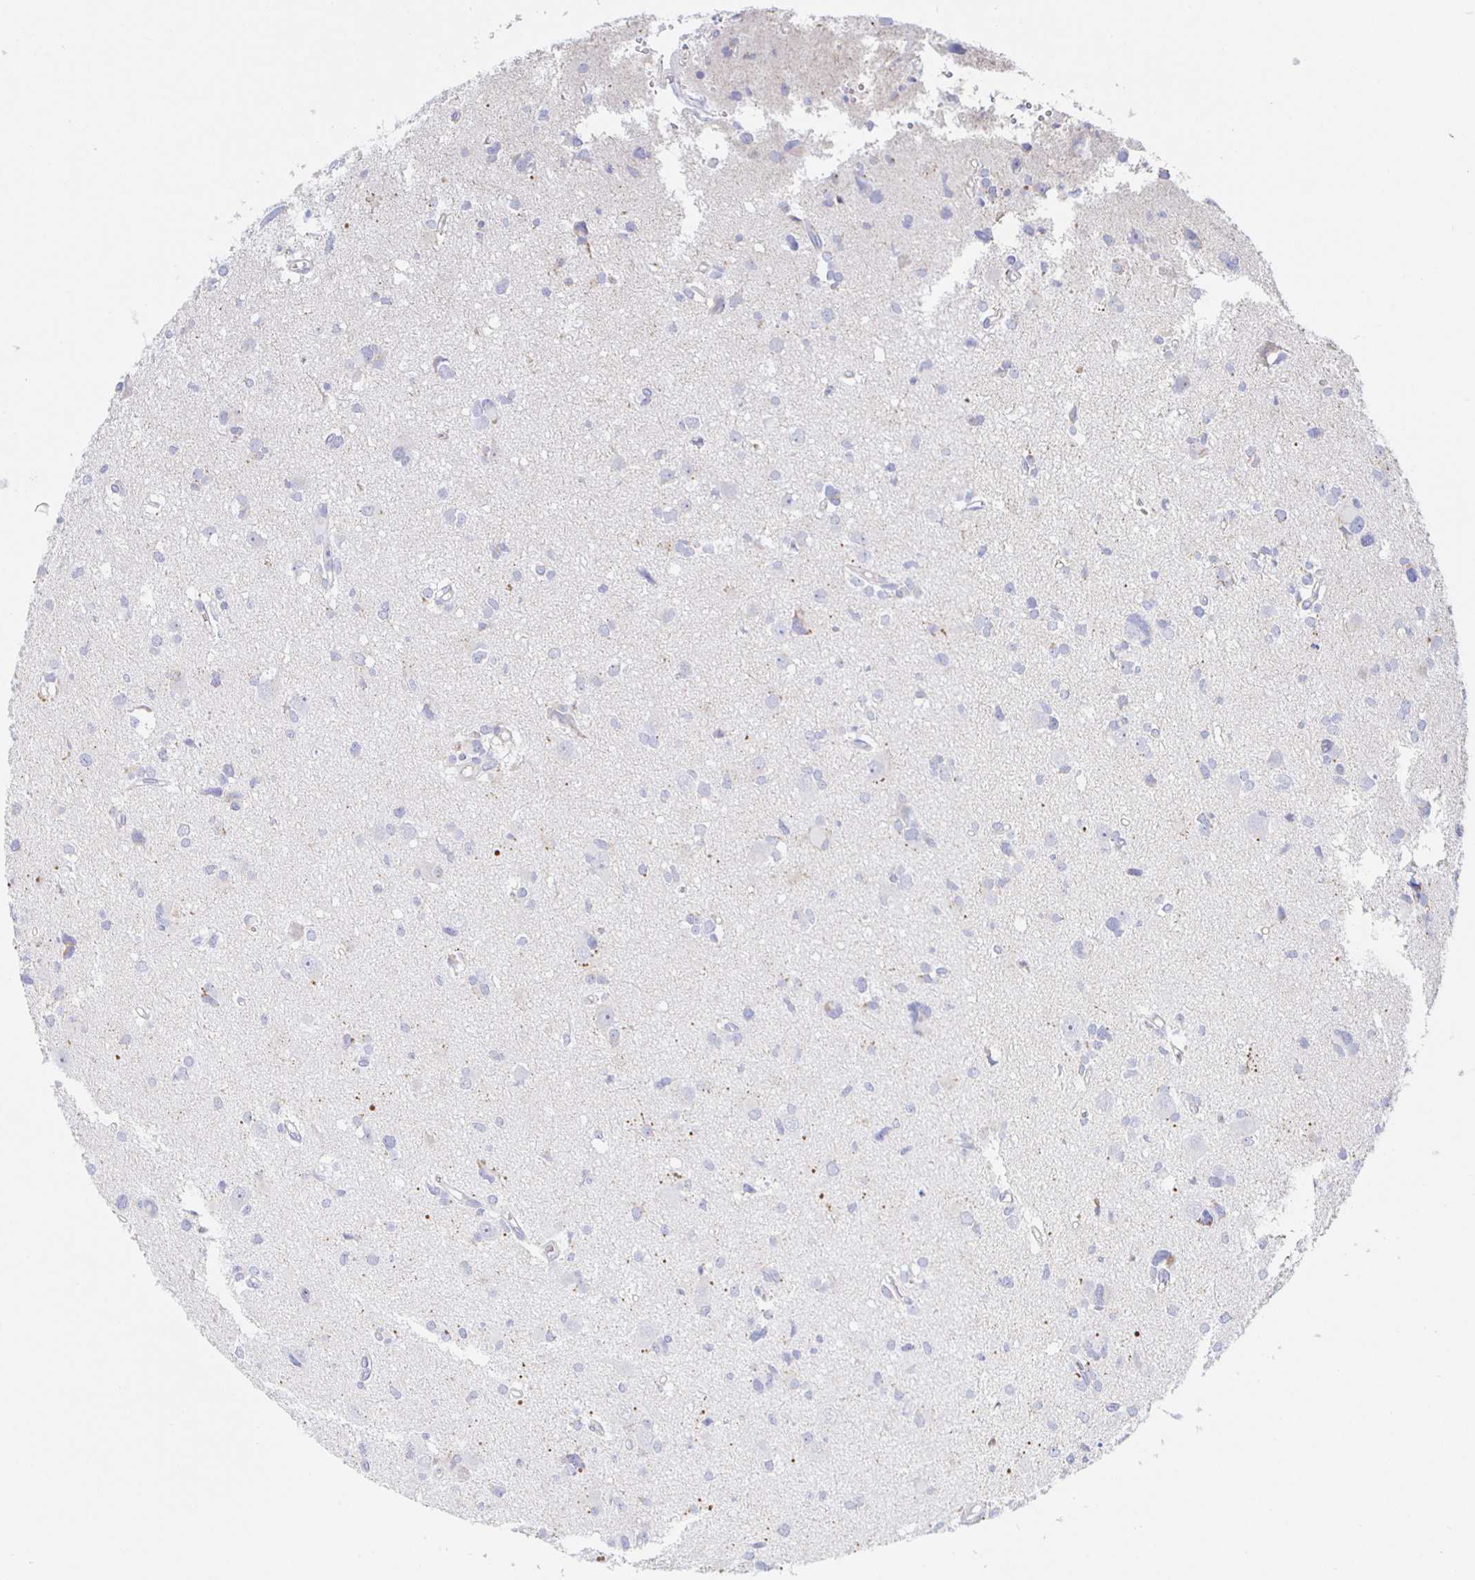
{"staining": {"intensity": "negative", "quantity": "none", "location": "none"}, "tissue": "glioma", "cell_type": "Tumor cells", "image_type": "cancer", "snomed": [{"axis": "morphology", "description": "Glioma, malignant, High grade"}, {"axis": "topography", "description": "Brain"}], "caption": "IHC photomicrograph of malignant glioma (high-grade) stained for a protein (brown), which demonstrates no staining in tumor cells.", "gene": "SYNGR4", "patient": {"sex": "male", "age": 23}}